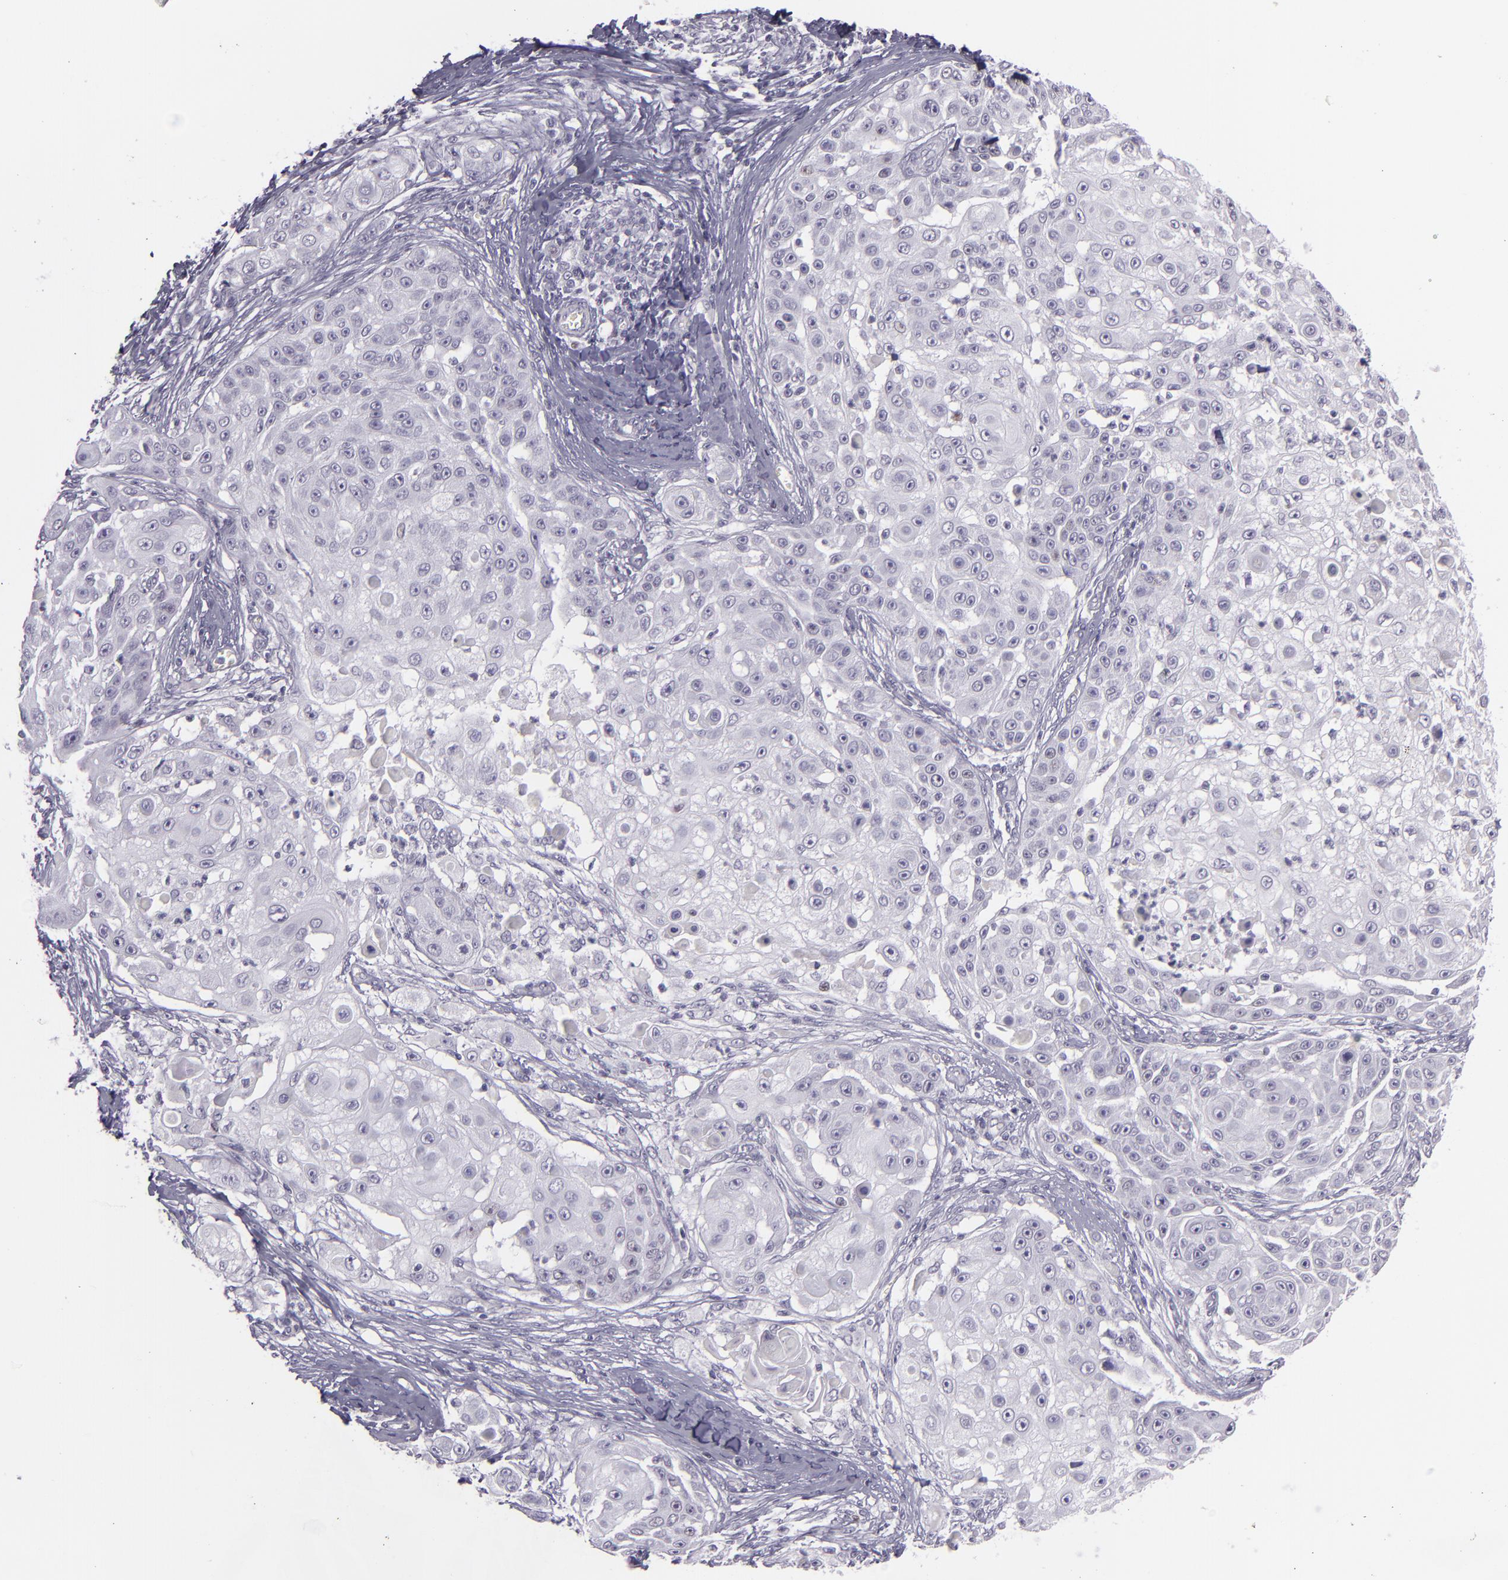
{"staining": {"intensity": "weak", "quantity": "<25%", "location": "nuclear"}, "tissue": "skin cancer", "cell_type": "Tumor cells", "image_type": "cancer", "snomed": [{"axis": "morphology", "description": "Squamous cell carcinoma, NOS"}, {"axis": "topography", "description": "Skin"}], "caption": "Immunohistochemistry image of human skin cancer (squamous cell carcinoma) stained for a protein (brown), which exhibits no positivity in tumor cells.", "gene": "MCM3", "patient": {"sex": "female", "age": 57}}